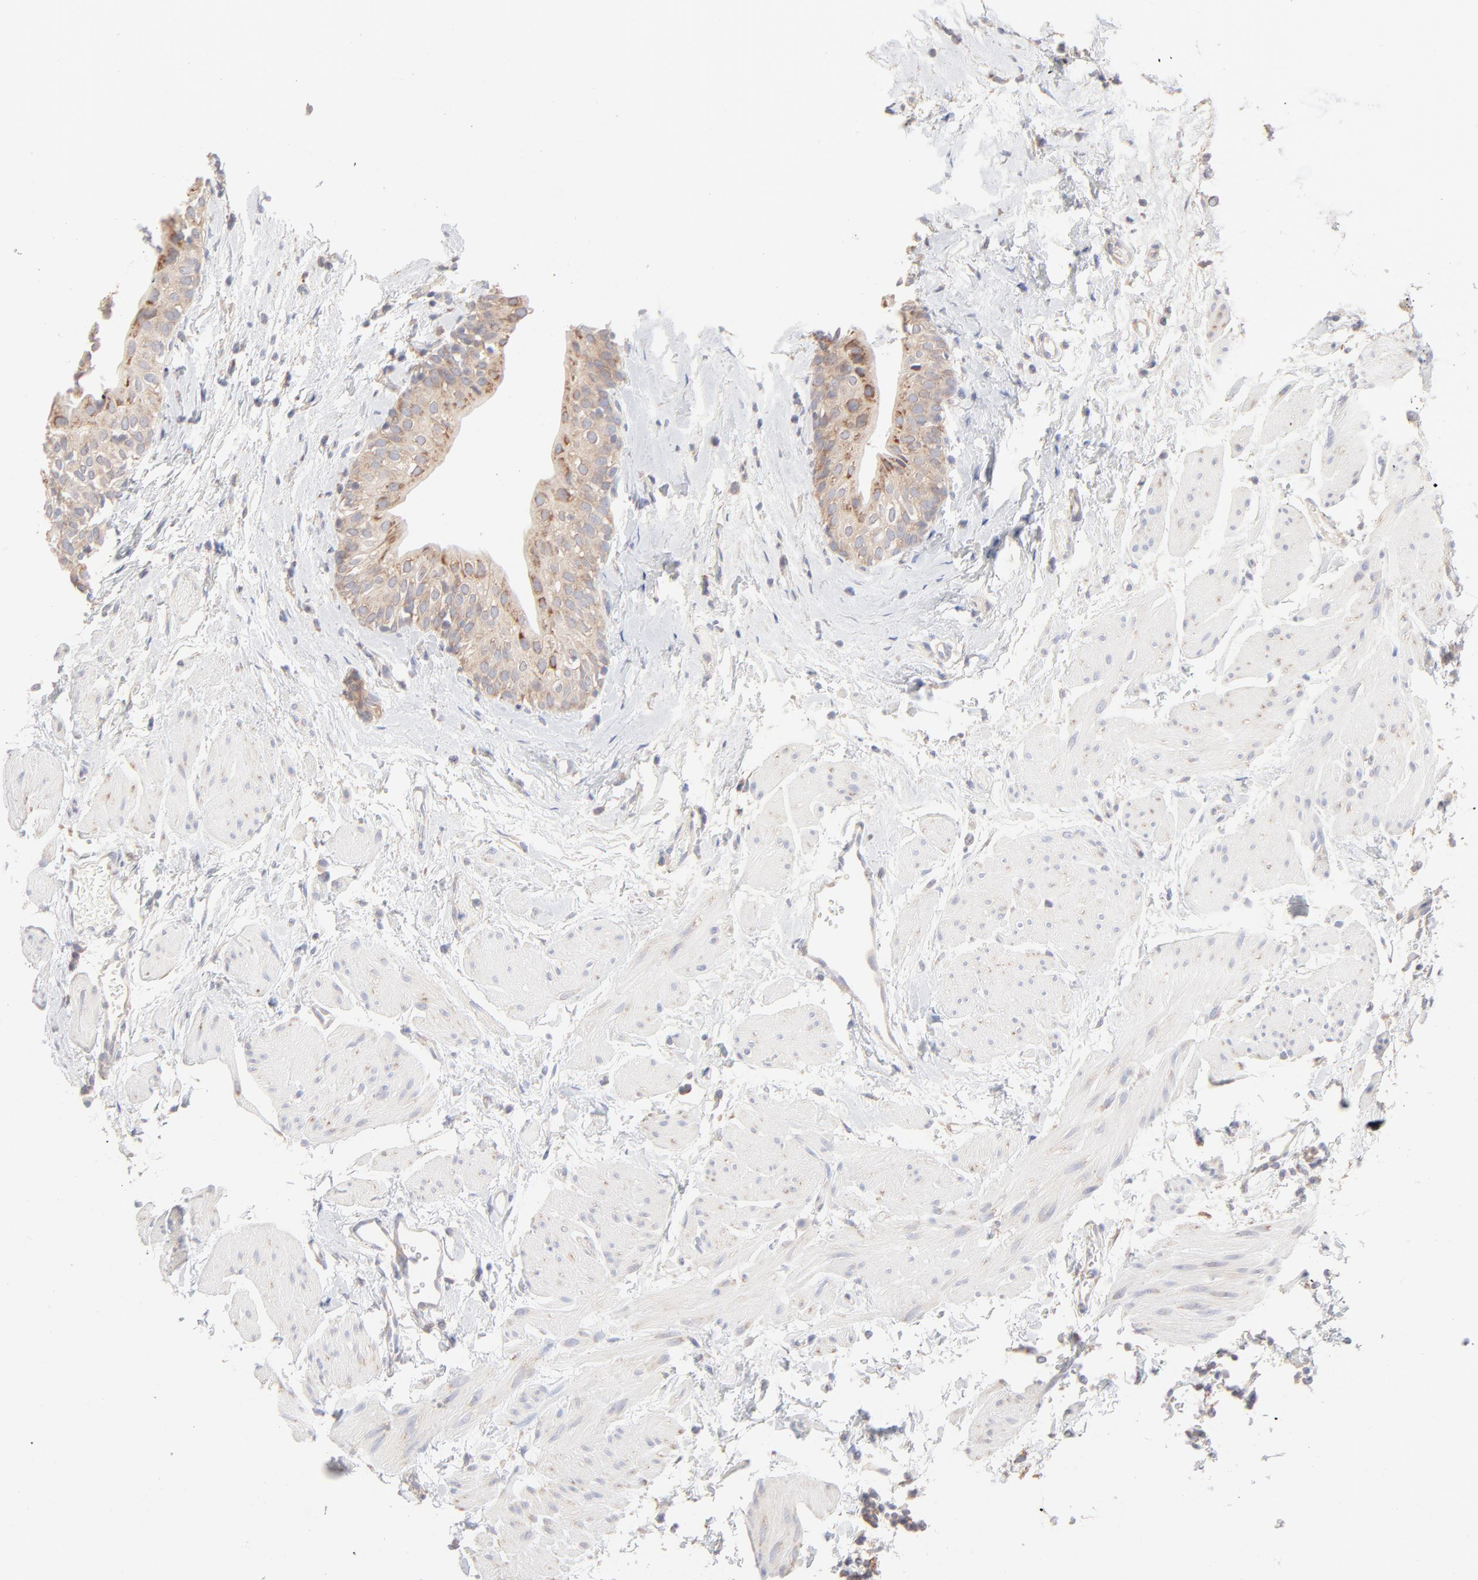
{"staining": {"intensity": "moderate", "quantity": ">75%", "location": "cytoplasmic/membranous"}, "tissue": "urinary bladder", "cell_type": "Urothelial cells", "image_type": "normal", "snomed": [{"axis": "morphology", "description": "Normal tissue, NOS"}, {"axis": "topography", "description": "Urinary bladder"}], "caption": "Urothelial cells show medium levels of moderate cytoplasmic/membranous positivity in about >75% of cells in normal urinary bladder.", "gene": "RPS21", "patient": {"sex": "male", "age": 59}}